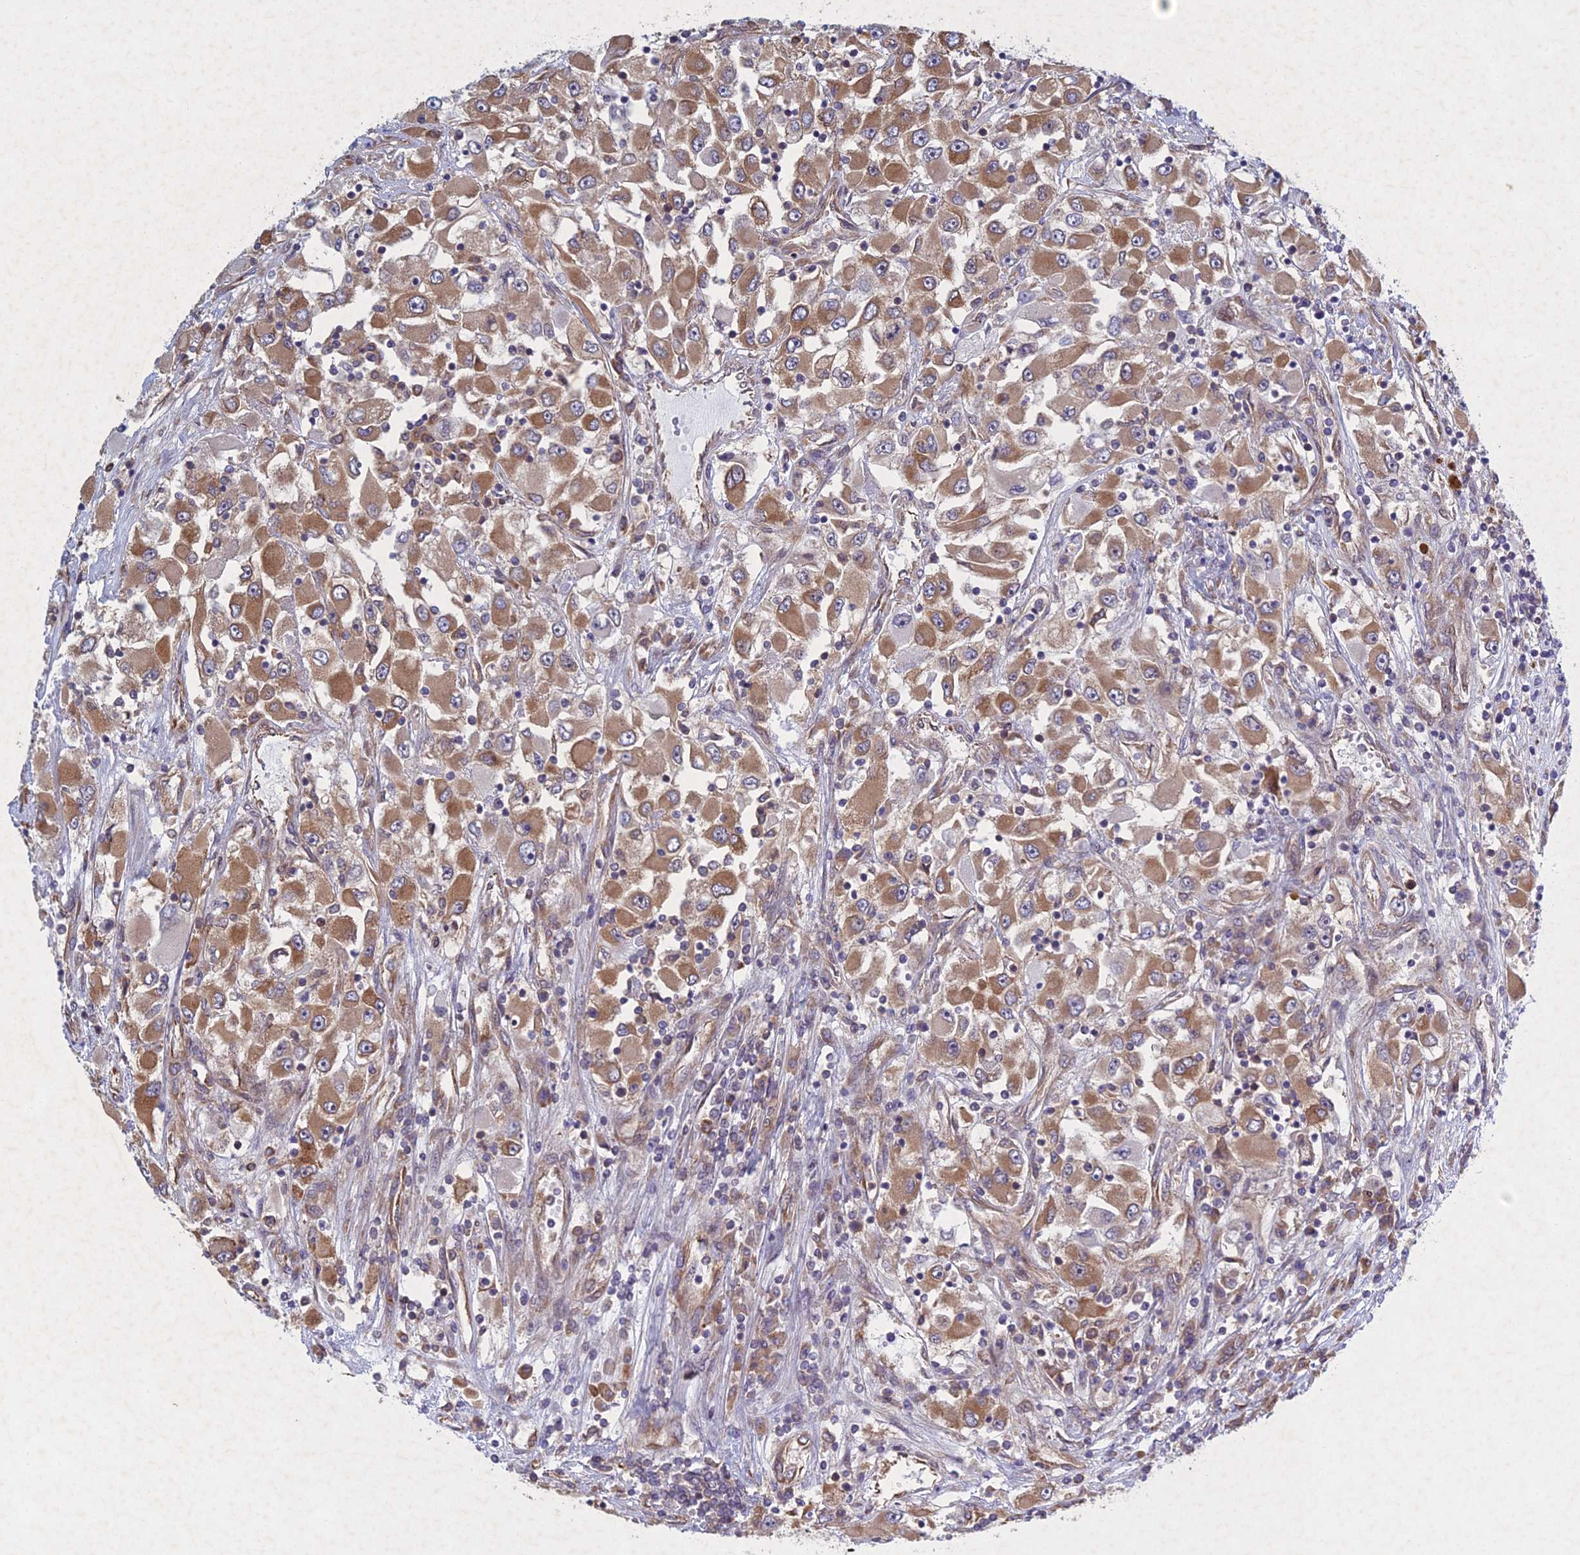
{"staining": {"intensity": "moderate", "quantity": ">75%", "location": "cytoplasmic/membranous"}, "tissue": "renal cancer", "cell_type": "Tumor cells", "image_type": "cancer", "snomed": [{"axis": "morphology", "description": "Adenocarcinoma, NOS"}, {"axis": "topography", "description": "Kidney"}], "caption": "A brown stain shows moderate cytoplasmic/membranous expression of a protein in human renal cancer (adenocarcinoma) tumor cells.", "gene": "PTHLH", "patient": {"sex": "female", "age": 52}}